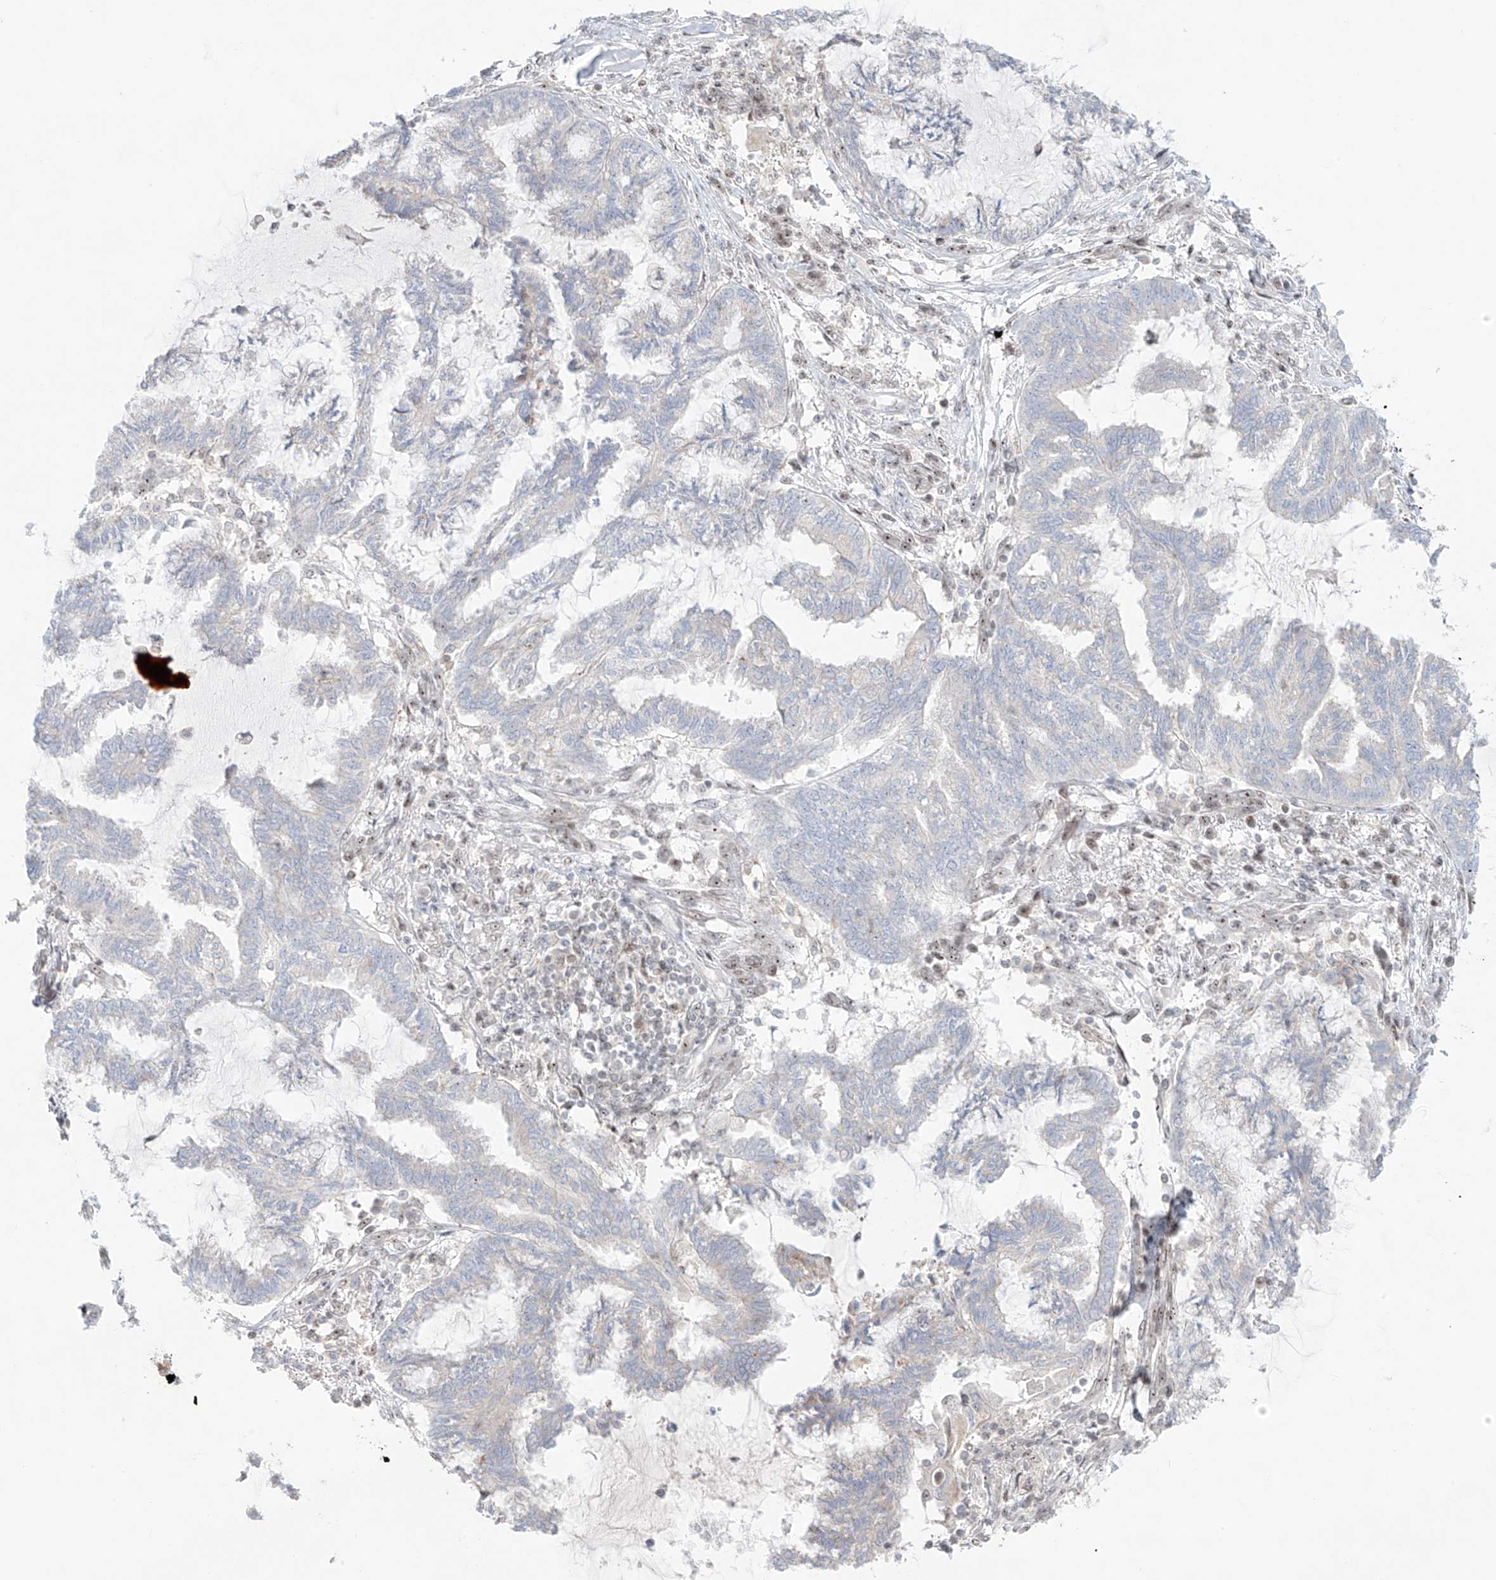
{"staining": {"intensity": "negative", "quantity": "none", "location": "none"}, "tissue": "endometrial cancer", "cell_type": "Tumor cells", "image_type": "cancer", "snomed": [{"axis": "morphology", "description": "Adenocarcinoma, NOS"}, {"axis": "topography", "description": "Endometrium"}], "caption": "This is a histopathology image of IHC staining of endometrial cancer (adenocarcinoma), which shows no expression in tumor cells. (DAB IHC, high magnification).", "gene": "ZNF512", "patient": {"sex": "female", "age": 86}}